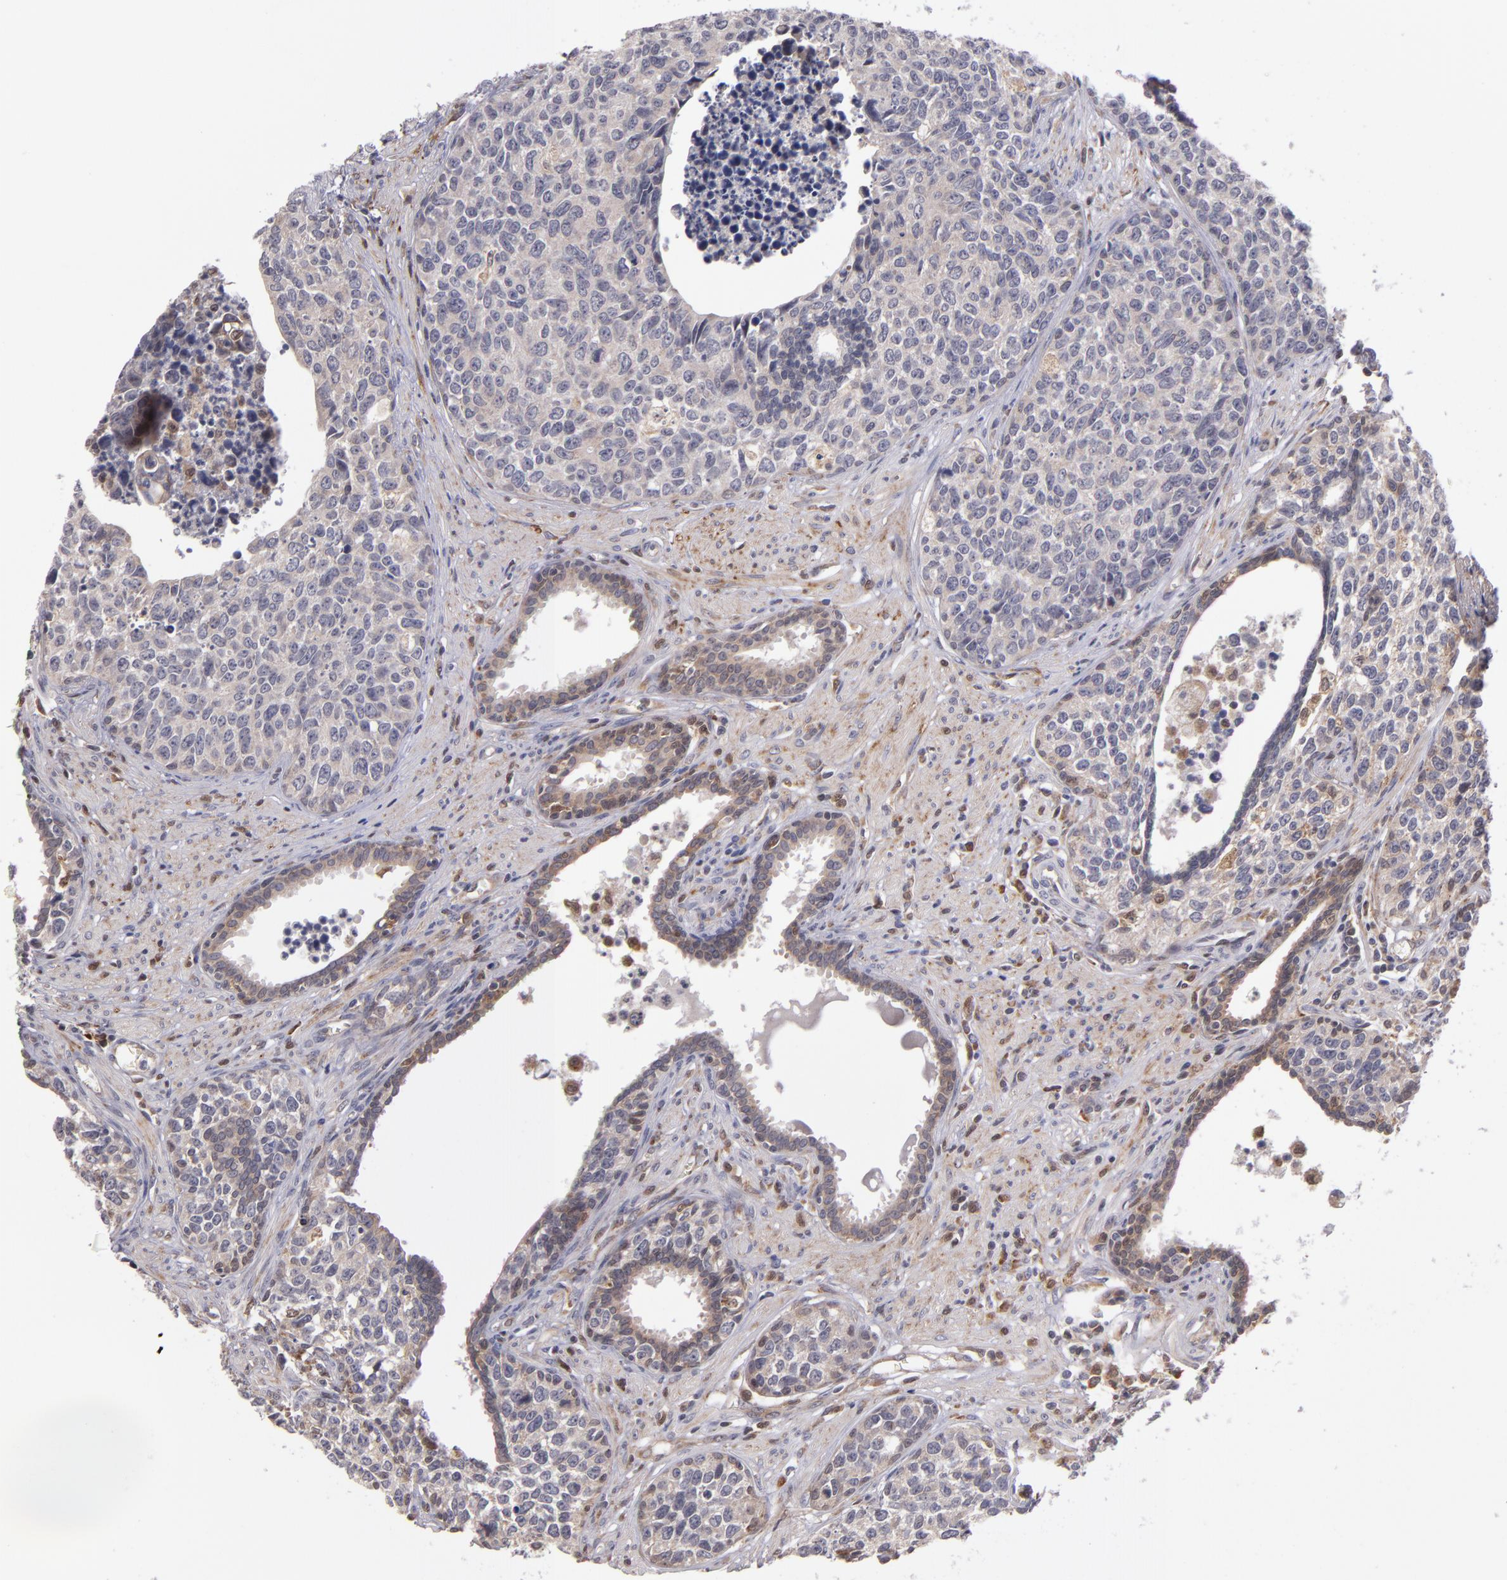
{"staining": {"intensity": "weak", "quantity": ">75%", "location": "cytoplasmic/membranous"}, "tissue": "urothelial cancer", "cell_type": "Tumor cells", "image_type": "cancer", "snomed": [{"axis": "morphology", "description": "Urothelial carcinoma, High grade"}, {"axis": "topography", "description": "Urinary bladder"}], "caption": "Human urothelial carcinoma (high-grade) stained with a brown dye reveals weak cytoplasmic/membranous positive expression in approximately >75% of tumor cells.", "gene": "CASP1", "patient": {"sex": "male", "age": 81}}